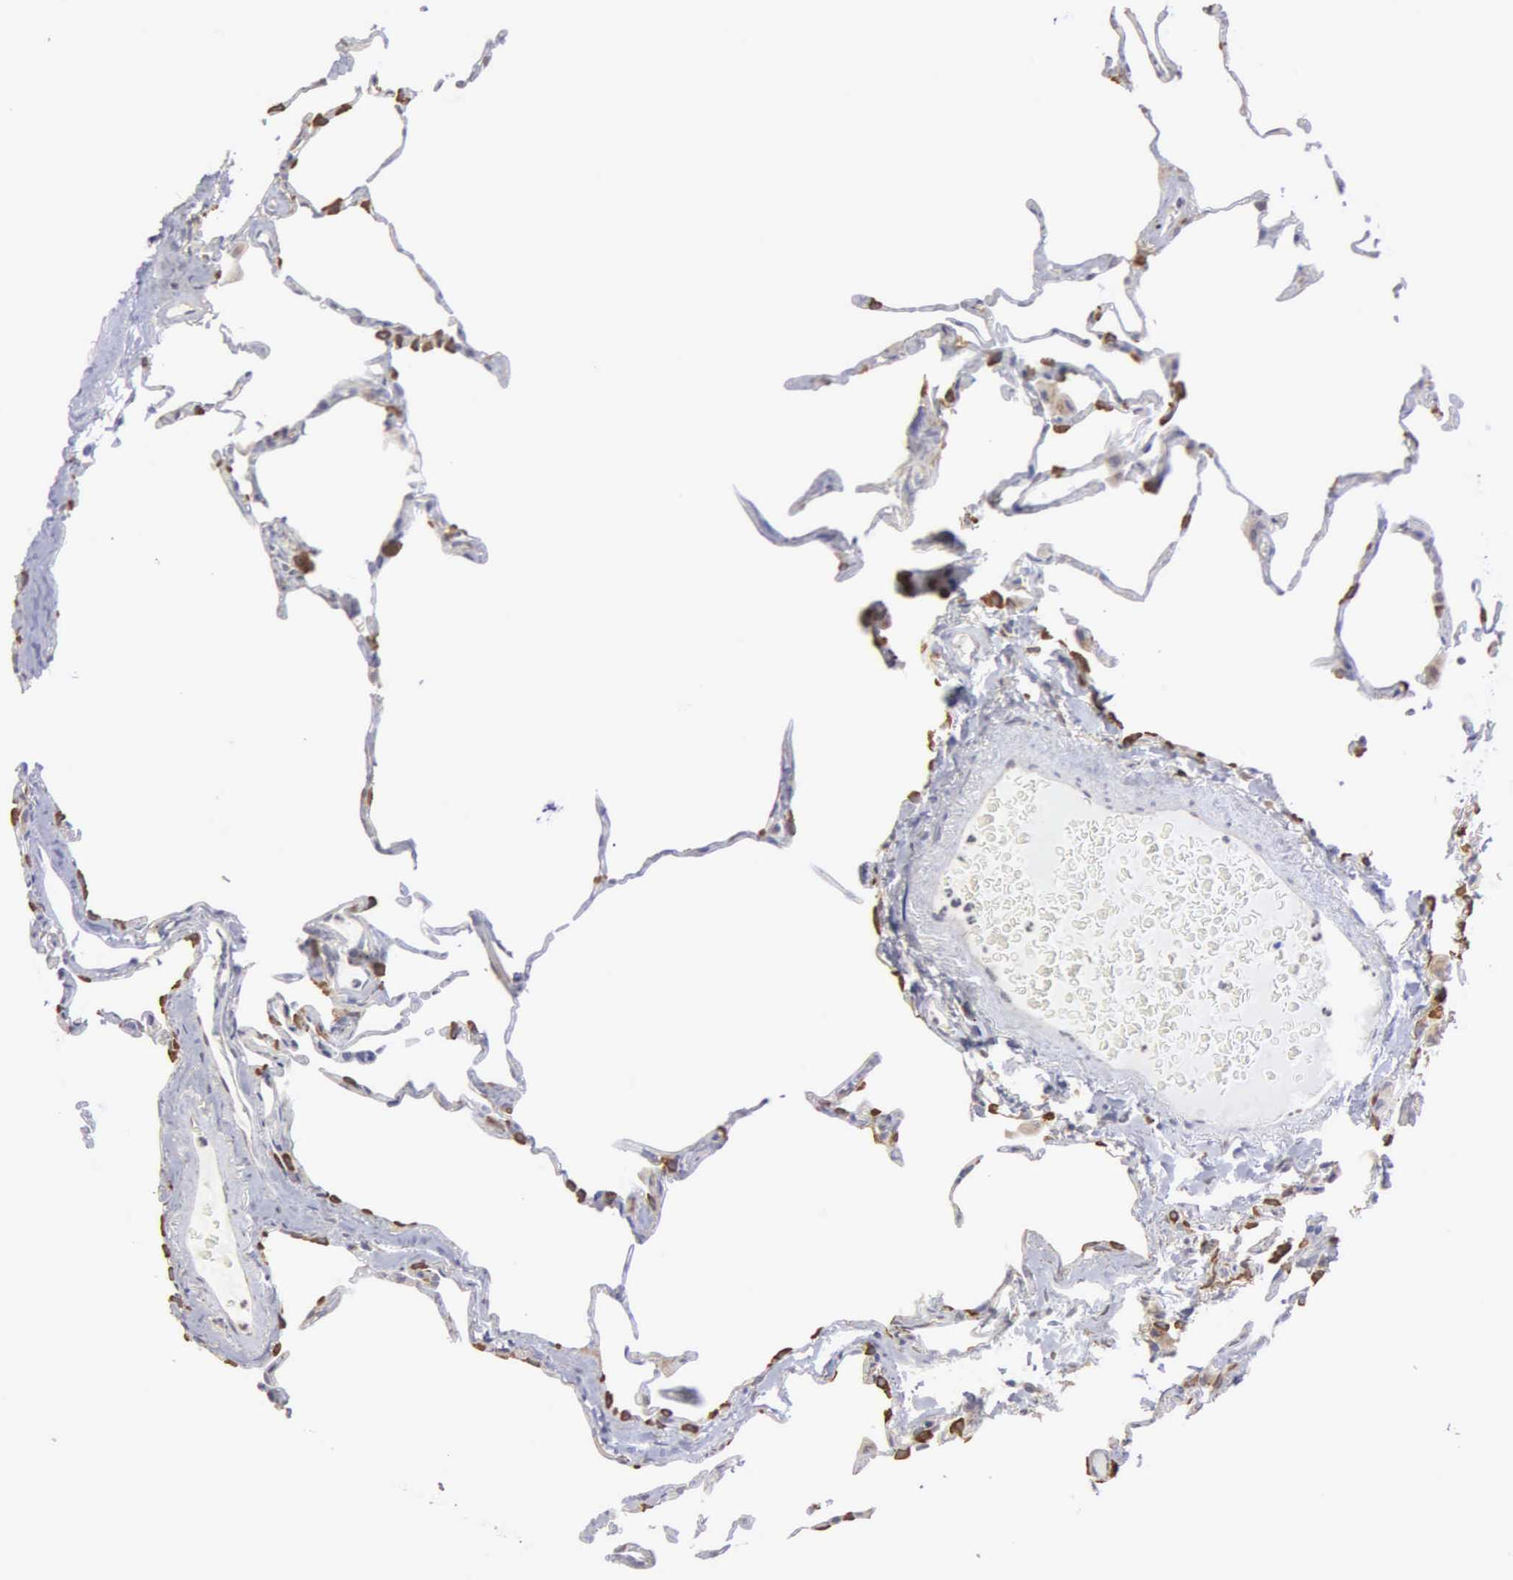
{"staining": {"intensity": "moderate", "quantity": "<25%", "location": "cytoplasmic/membranous"}, "tissue": "lung", "cell_type": "Alveolar cells", "image_type": "normal", "snomed": [{"axis": "morphology", "description": "Normal tissue, NOS"}, {"axis": "topography", "description": "Lung"}], "caption": "Alveolar cells exhibit moderate cytoplasmic/membranous positivity in approximately <25% of cells in normal lung.", "gene": "LIN52", "patient": {"sex": "female", "age": 75}}